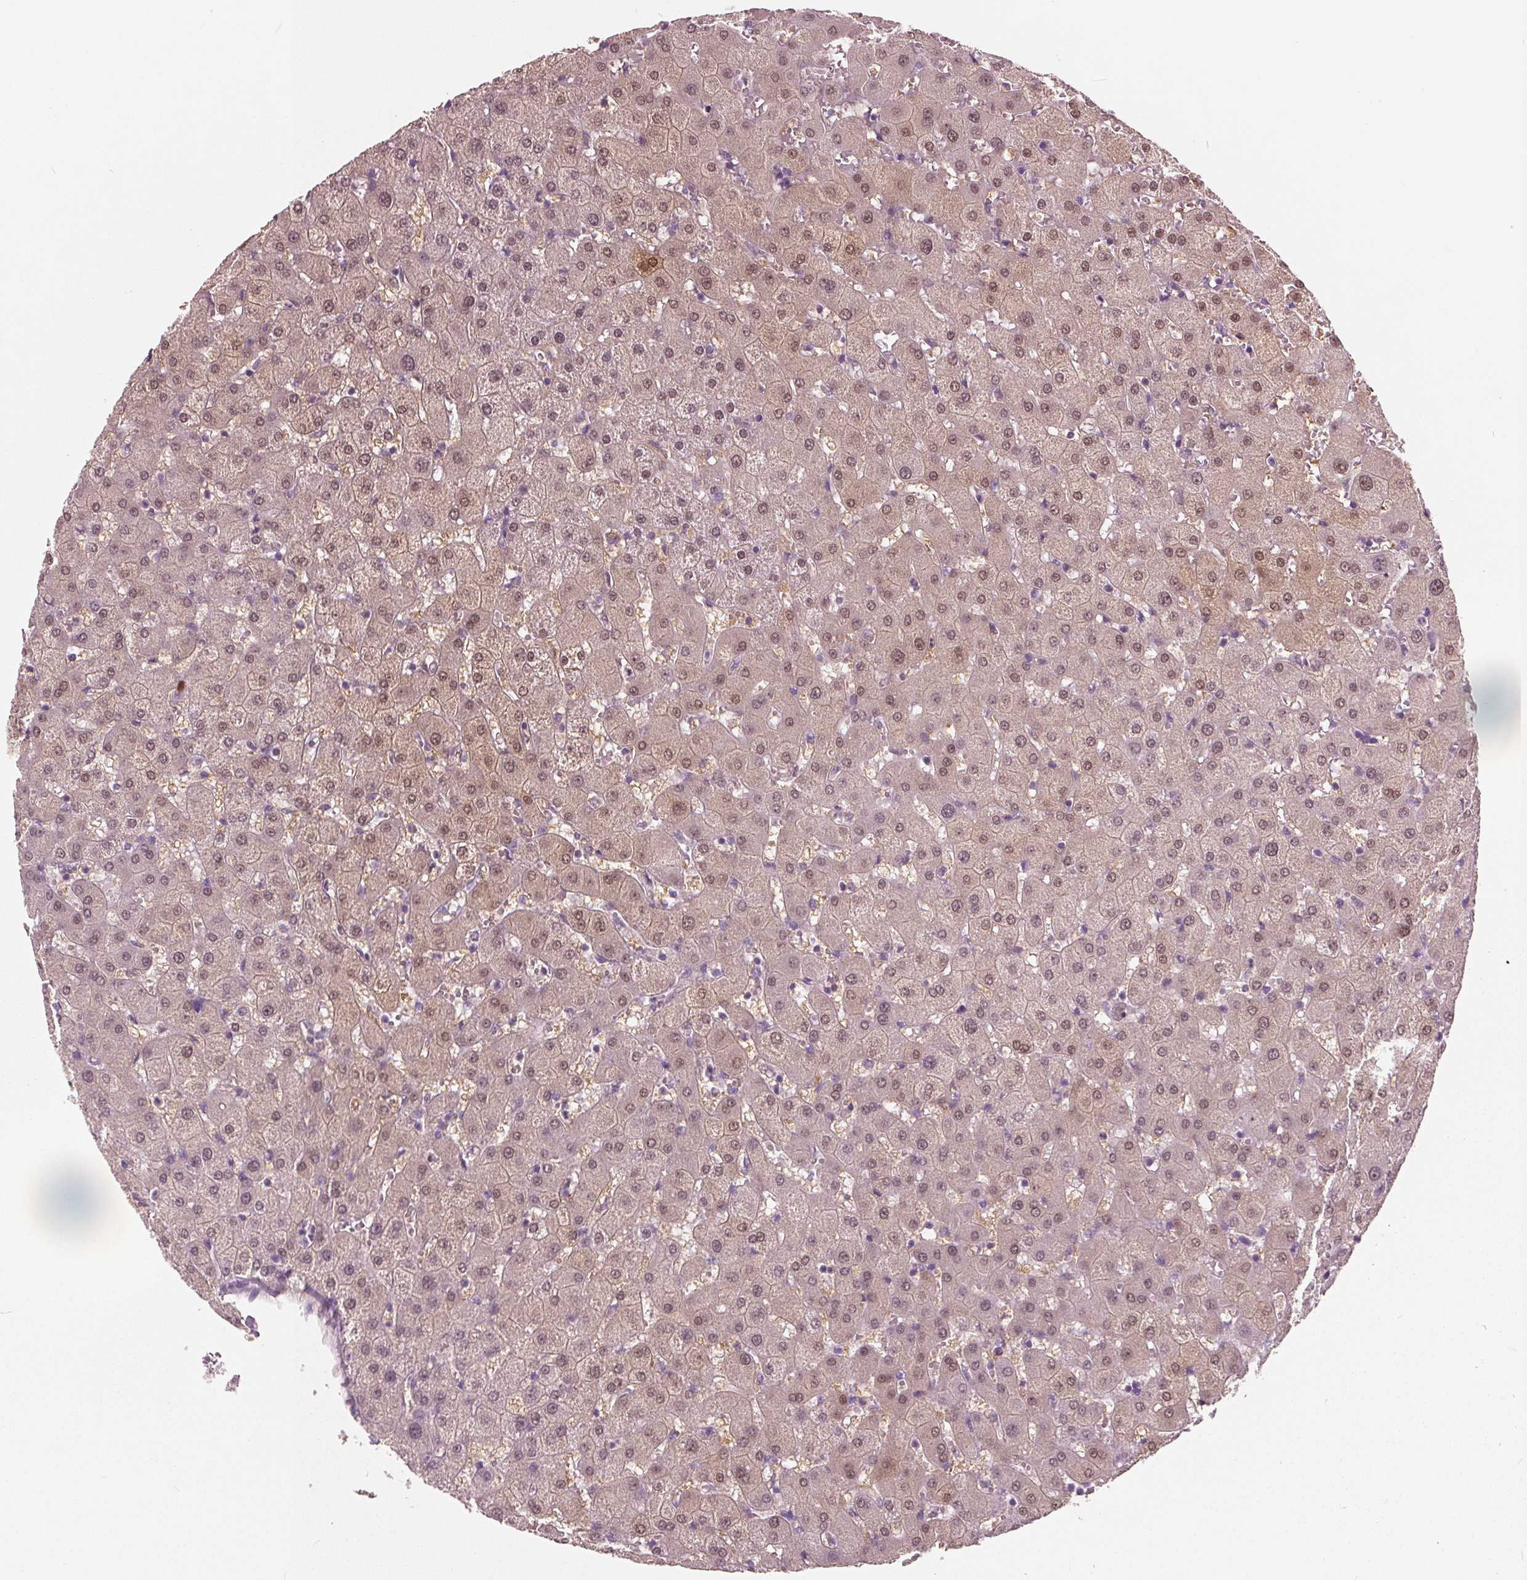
{"staining": {"intensity": "negative", "quantity": "none", "location": "none"}, "tissue": "liver", "cell_type": "Cholangiocytes", "image_type": "normal", "snomed": [{"axis": "morphology", "description": "Normal tissue, NOS"}, {"axis": "topography", "description": "Liver"}], "caption": "There is no significant positivity in cholangiocytes of liver. (Immunohistochemistry, brightfield microscopy, high magnification).", "gene": "TKFC", "patient": {"sex": "female", "age": 63}}